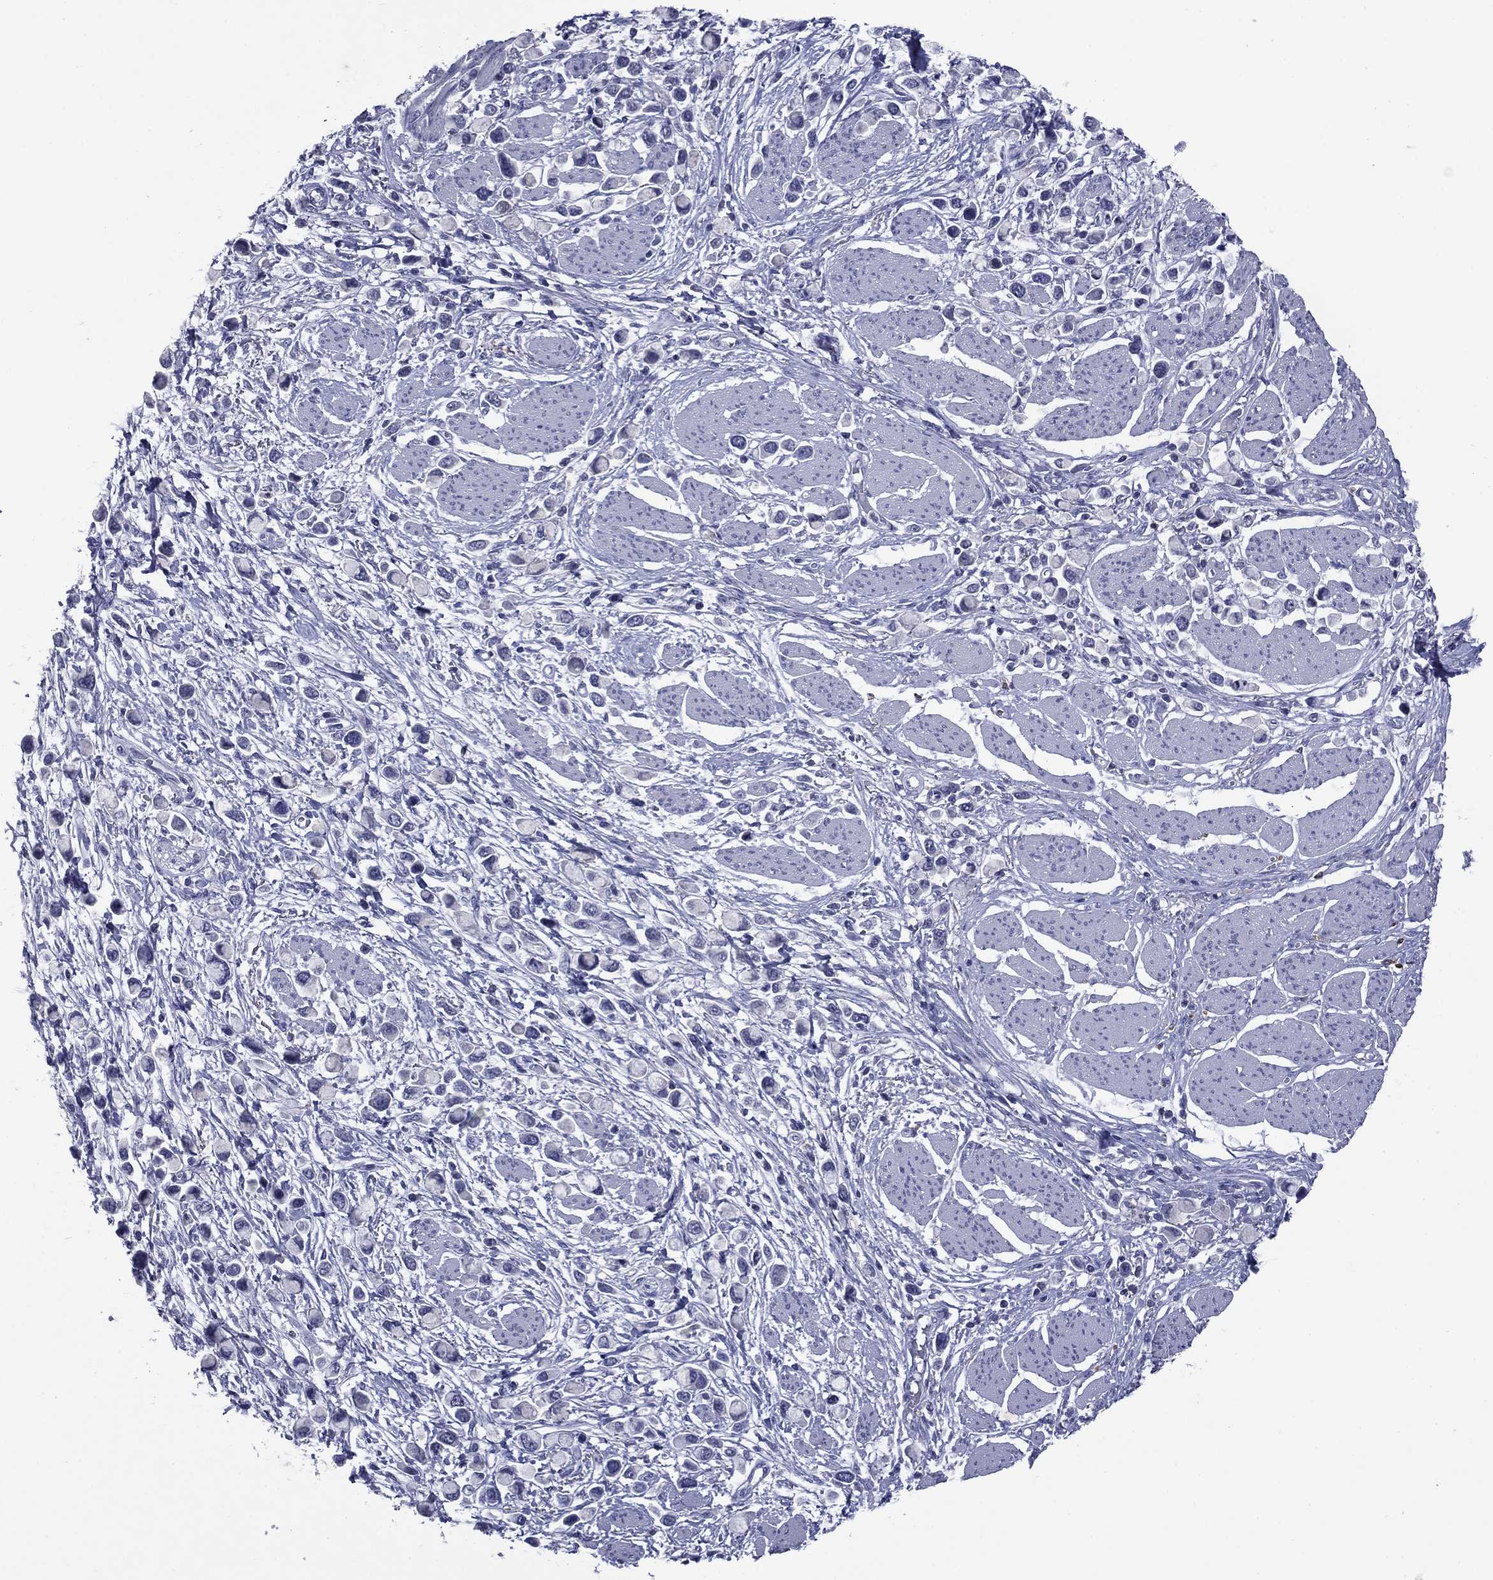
{"staining": {"intensity": "negative", "quantity": "none", "location": "none"}, "tissue": "stomach cancer", "cell_type": "Tumor cells", "image_type": "cancer", "snomed": [{"axis": "morphology", "description": "Adenocarcinoma, NOS"}, {"axis": "topography", "description": "Stomach"}], "caption": "This is a histopathology image of IHC staining of stomach cancer, which shows no positivity in tumor cells. The staining was performed using DAB (3,3'-diaminobenzidine) to visualize the protein expression in brown, while the nuclei were stained in blue with hematoxylin (Magnification: 20x).", "gene": "CFAP119", "patient": {"sex": "female", "age": 81}}